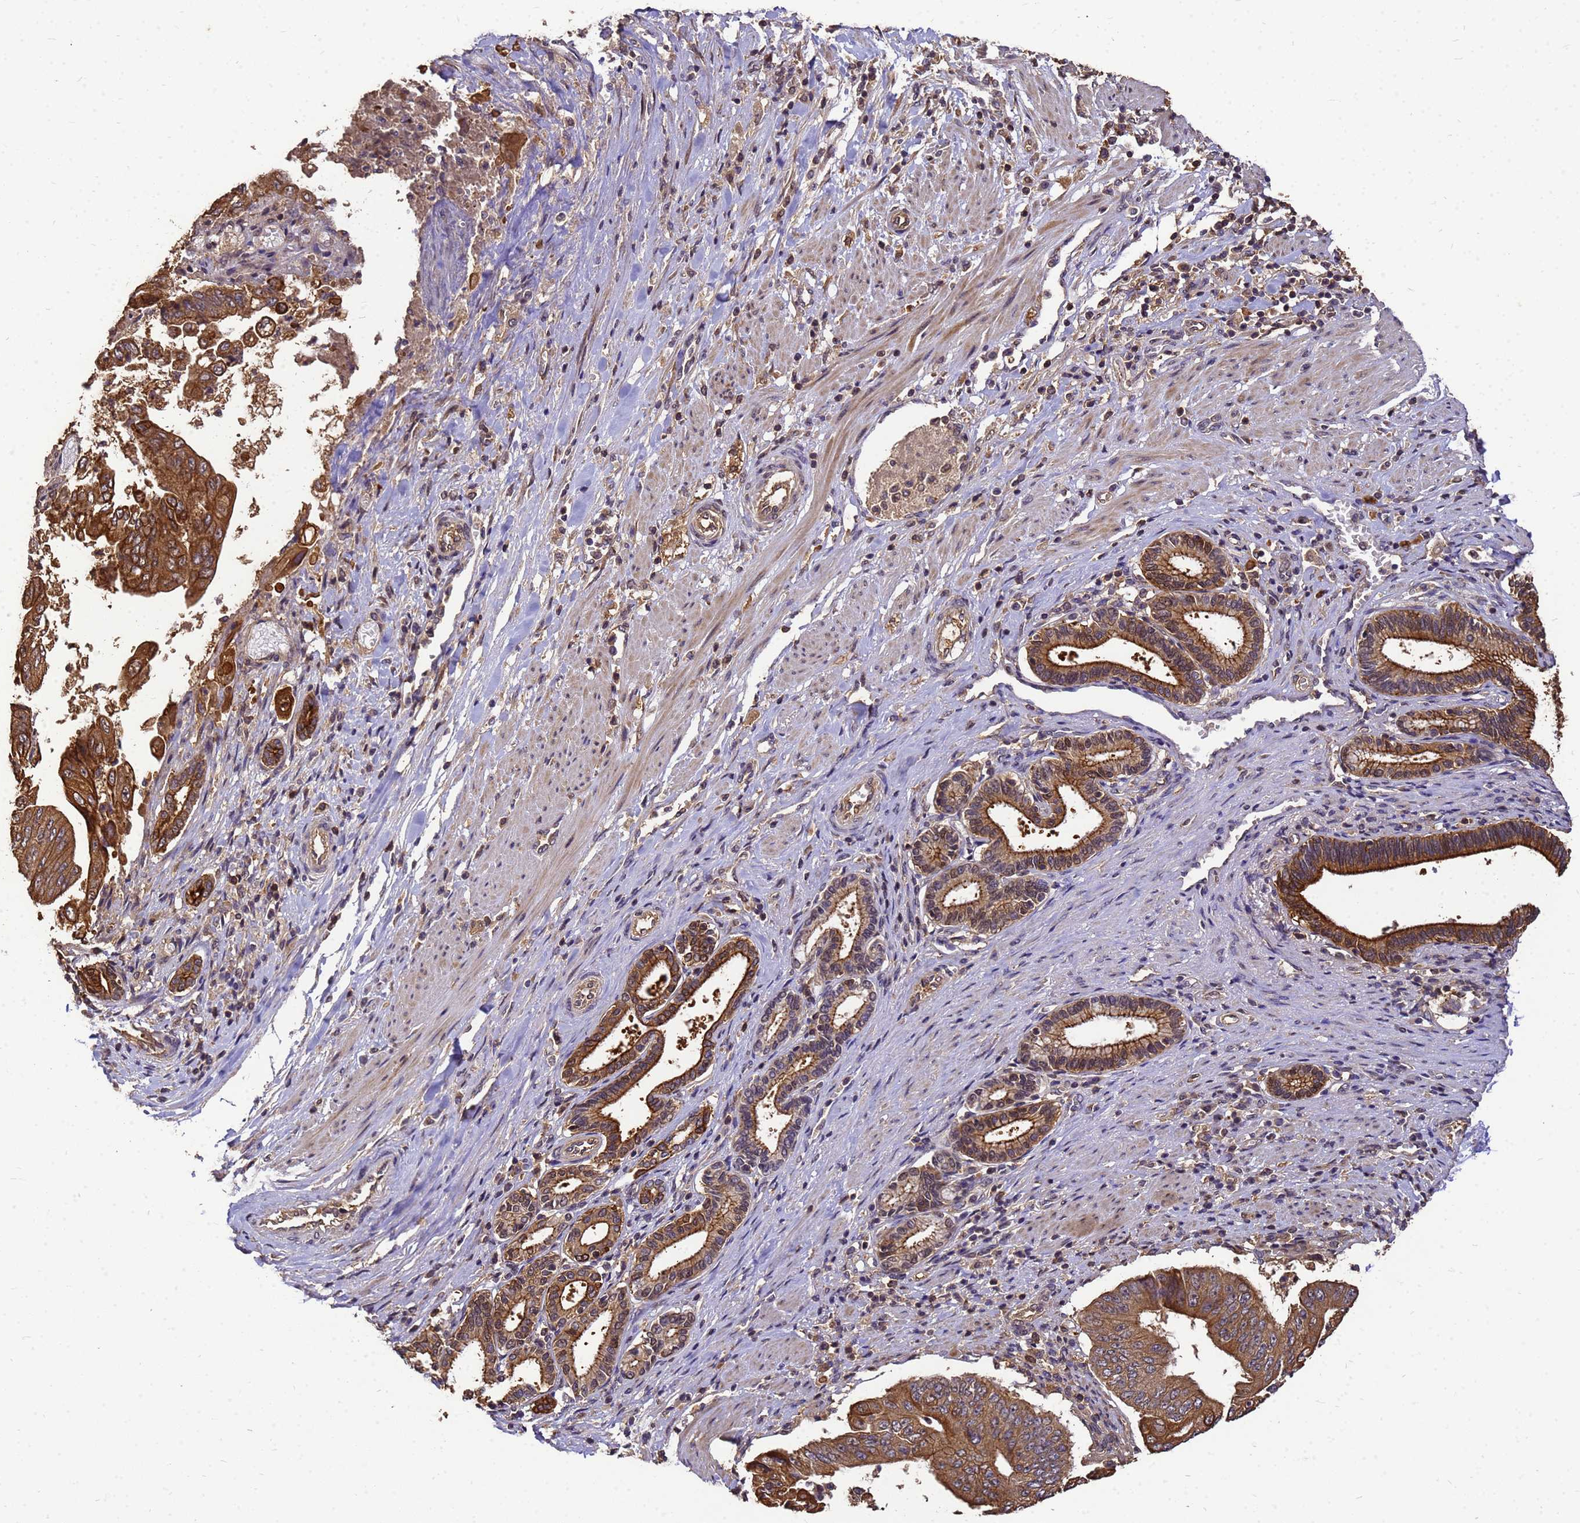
{"staining": {"intensity": "moderate", "quantity": ">75%", "location": "cytoplasmic/membranous"}, "tissue": "pancreatic cancer", "cell_type": "Tumor cells", "image_type": "cancer", "snomed": [{"axis": "morphology", "description": "Adenocarcinoma, NOS"}, {"axis": "topography", "description": "Pancreas"}], "caption": "Pancreatic cancer was stained to show a protein in brown. There is medium levels of moderate cytoplasmic/membranous expression in approximately >75% of tumor cells.", "gene": "ZNF618", "patient": {"sex": "female", "age": 77}}